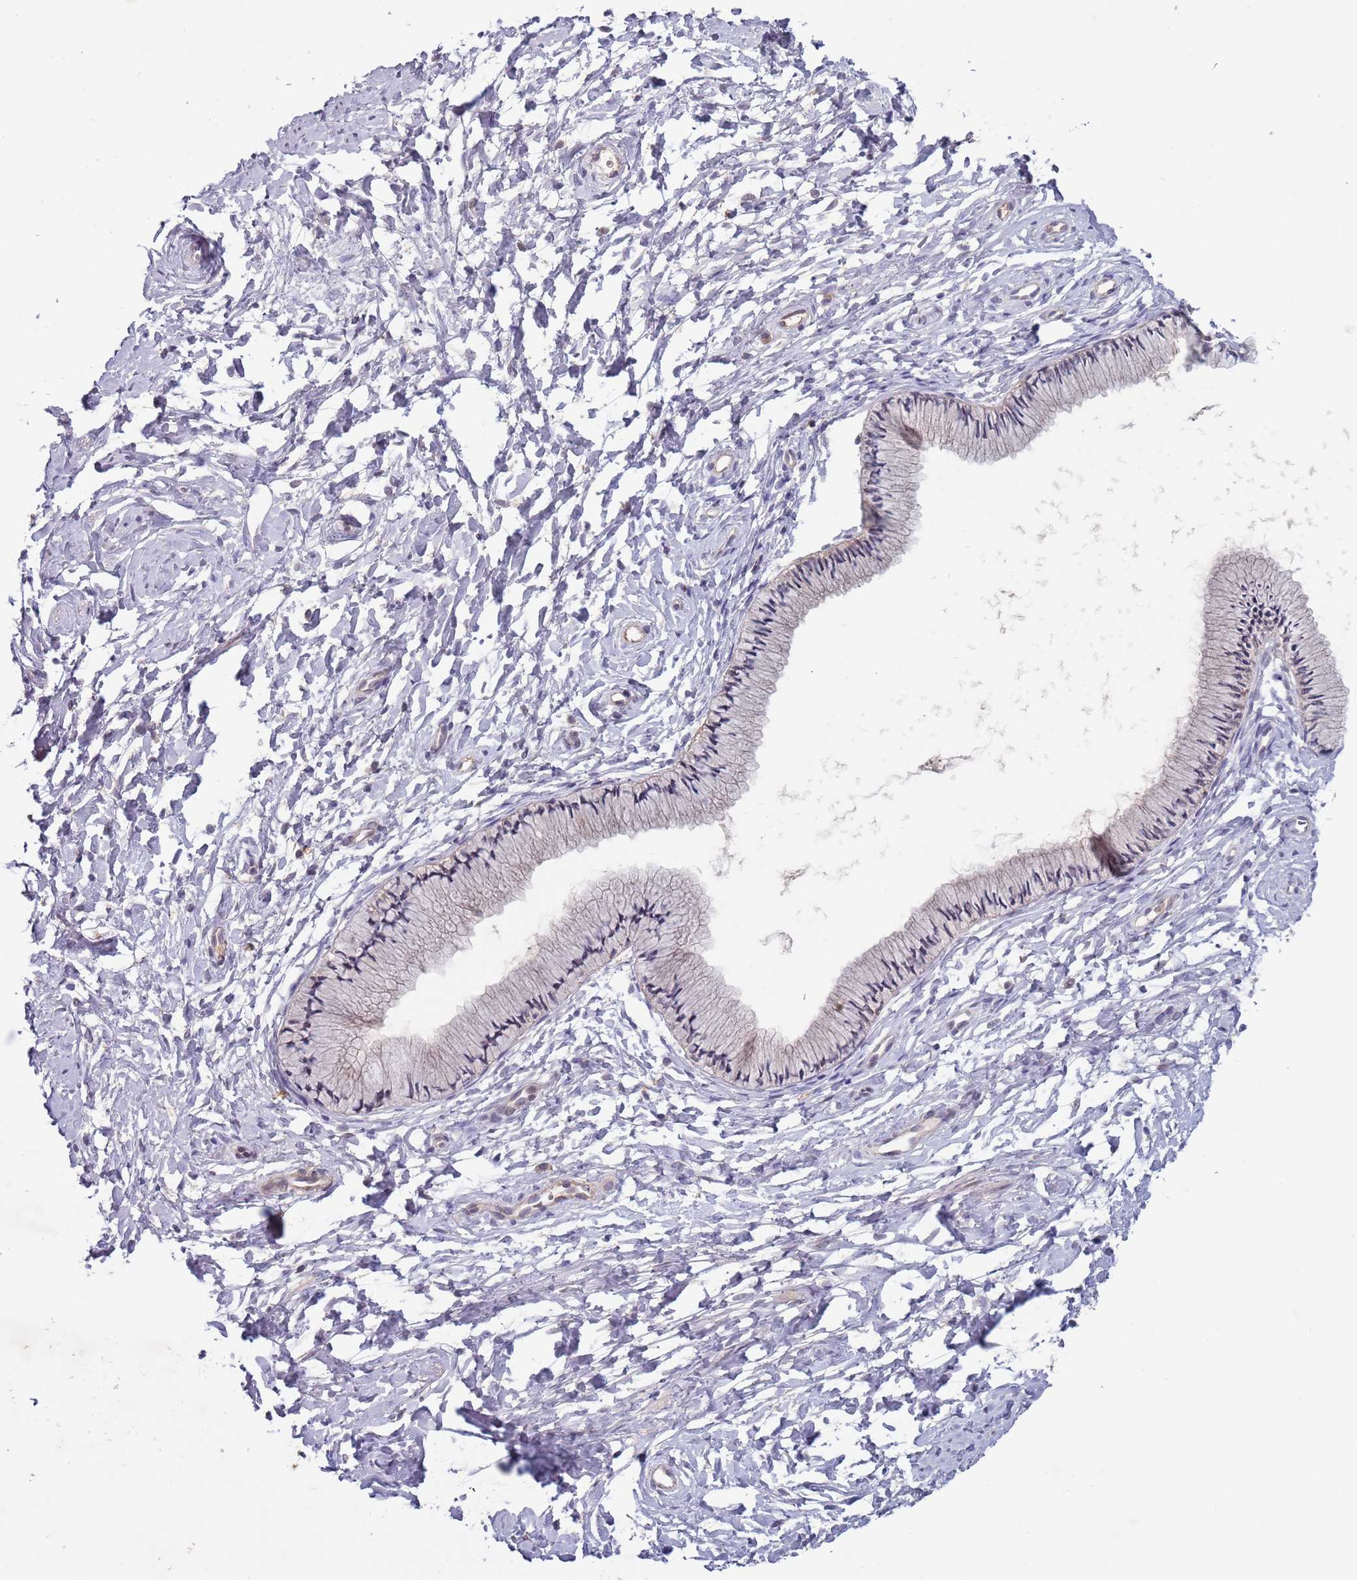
{"staining": {"intensity": "negative", "quantity": "none", "location": "none"}, "tissue": "cervix", "cell_type": "Glandular cells", "image_type": "normal", "snomed": [{"axis": "morphology", "description": "Normal tissue, NOS"}, {"axis": "topography", "description": "Cervix"}], "caption": "There is no significant staining in glandular cells of cervix. (DAB (3,3'-diaminobenzidine) immunohistochemistry (IHC) visualized using brightfield microscopy, high magnification).", "gene": "TYW1B", "patient": {"sex": "female", "age": 33}}